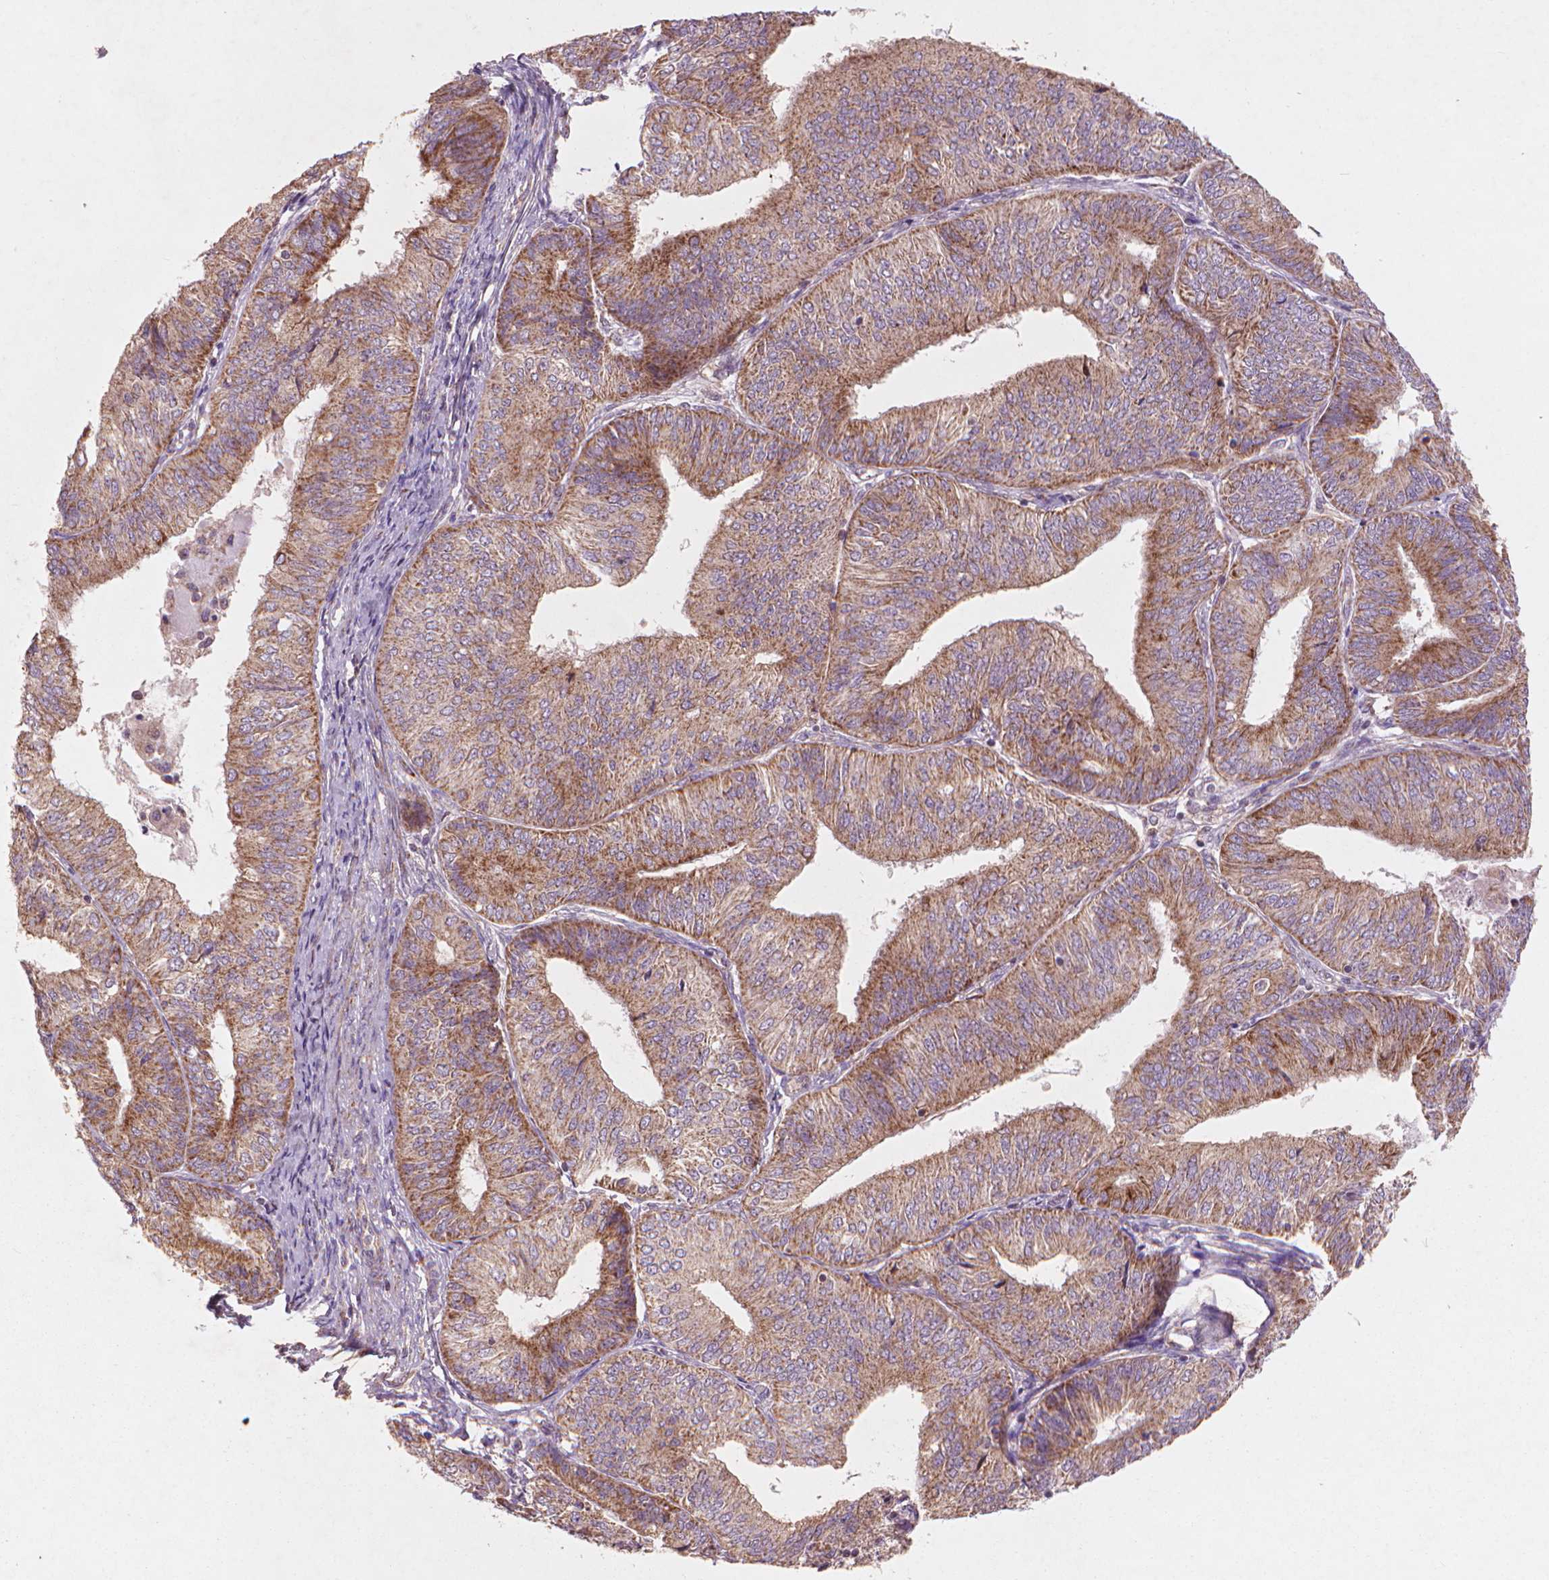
{"staining": {"intensity": "moderate", "quantity": ">75%", "location": "cytoplasmic/membranous"}, "tissue": "endometrial cancer", "cell_type": "Tumor cells", "image_type": "cancer", "snomed": [{"axis": "morphology", "description": "Adenocarcinoma, NOS"}, {"axis": "topography", "description": "Endometrium"}], "caption": "A medium amount of moderate cytoplasmic/membranous staining is present in approximately >75% of tumor cells in adenocarcinoma (endometrial) tissue. Using DAB (3,3'-diaminobenzidine) (brown) and hematoxylin (blue) stains, captured at high magnification using brightfield microscopy.", "gene": "NLRX1", "patient": {"sex": "female", "age": 58}}